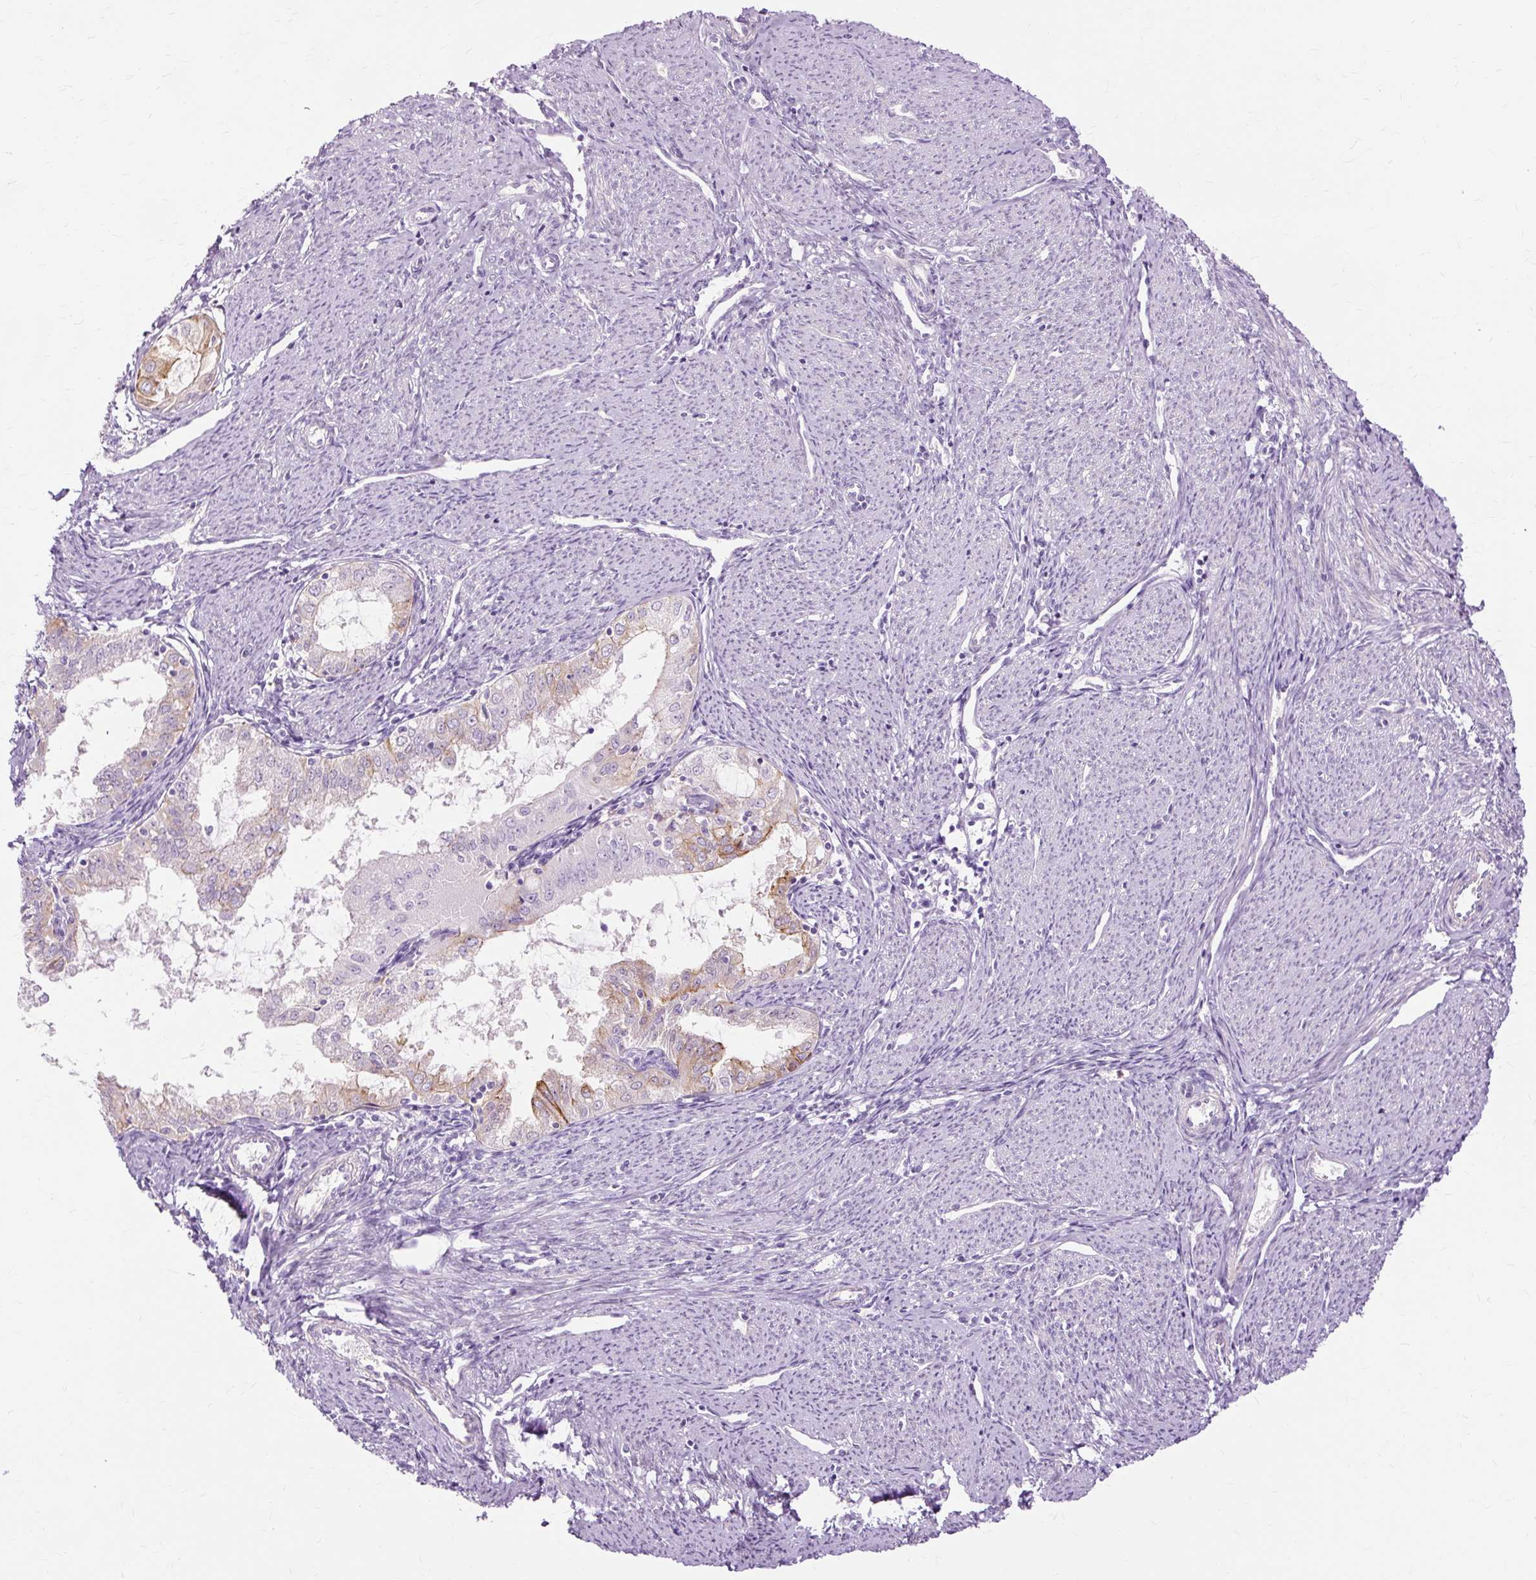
{"staining": {"intensity": "moderate", "quantity": "25%-75%", "location": "cytoplasmic/membranous"}, "tissue": "endometrial cancer", "cell_type": "Tumor cells", "image_type": "cancer", "snomed": [{"axis": "morphology", "description": "Adenocarcinoma, NOS"}, {"axis": "topography", "description": "Endometrium"}], "caption": "Immunohistochemical staining of human adenocarcinoma (endometrial) exhibits moderate cytoplasmic/membranous protein staining in about 25%-75% of tumor cells. (DAB (3,3'-diaminobenzidine) IHC with brightfield microscopy, high magnification).", "gene": "DCTN4", "patient": {"sex": "female", "age": 70}}